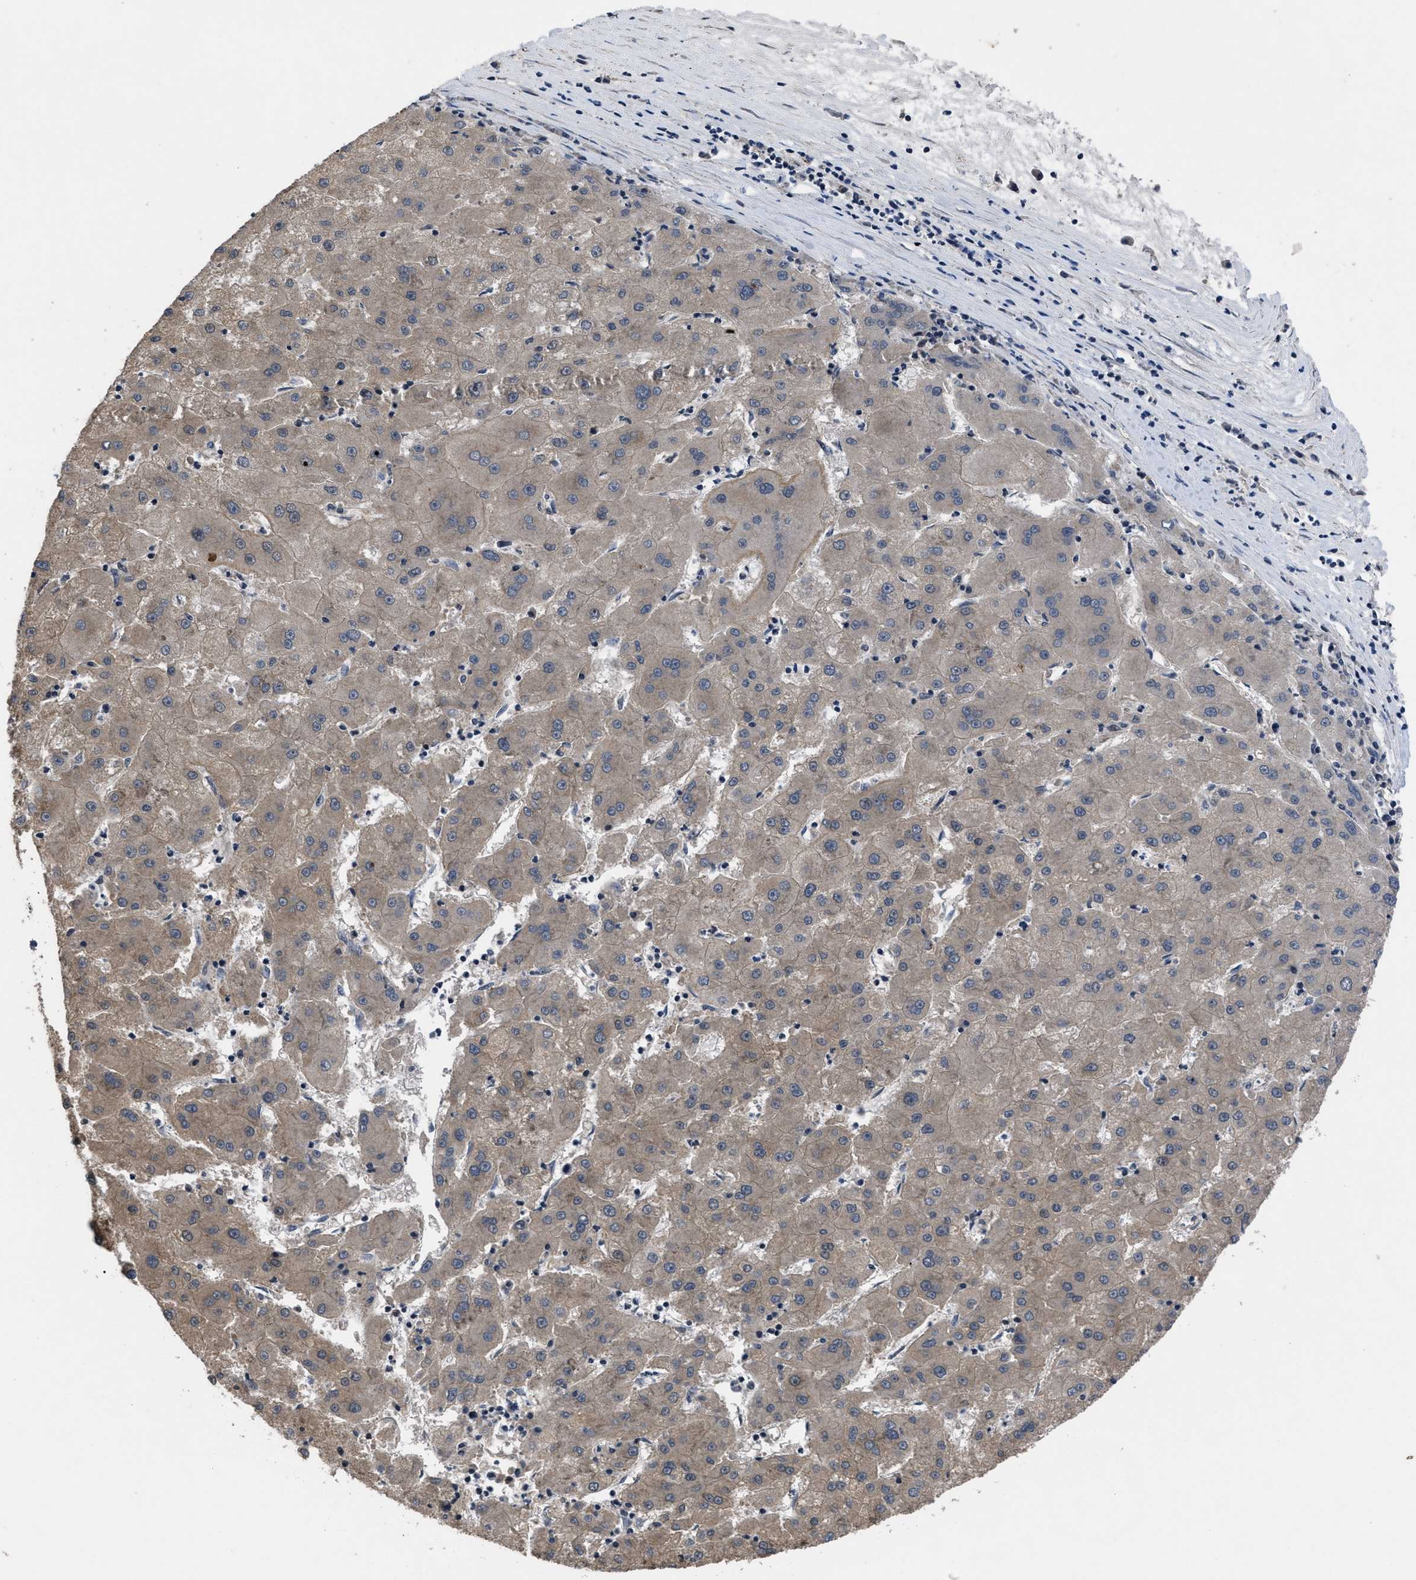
{"staining": {"intensity": "weak", "quantity": "25%-75%", "location": "cytoplasmic/membranous"}, "tissue": "liver cancer", "cell_type": "Tumor cells", "image_type": "cancer", "snomed": [{"axis": "morphology", "description": "Carcinoma, Hepatocellular, NOS"}, {"axis": "topography", "description": "Liver"}], "caption": "Immunohistochemistry (IHC) of liver cancer demonstrates low levels of weak cytoplasmic/membranous staining in approximately 25%-75% of tumor cells. Nuclei are stained in blue.", "gene": "DNAJC14", "patient": {"sex": "male", "age": 72}}